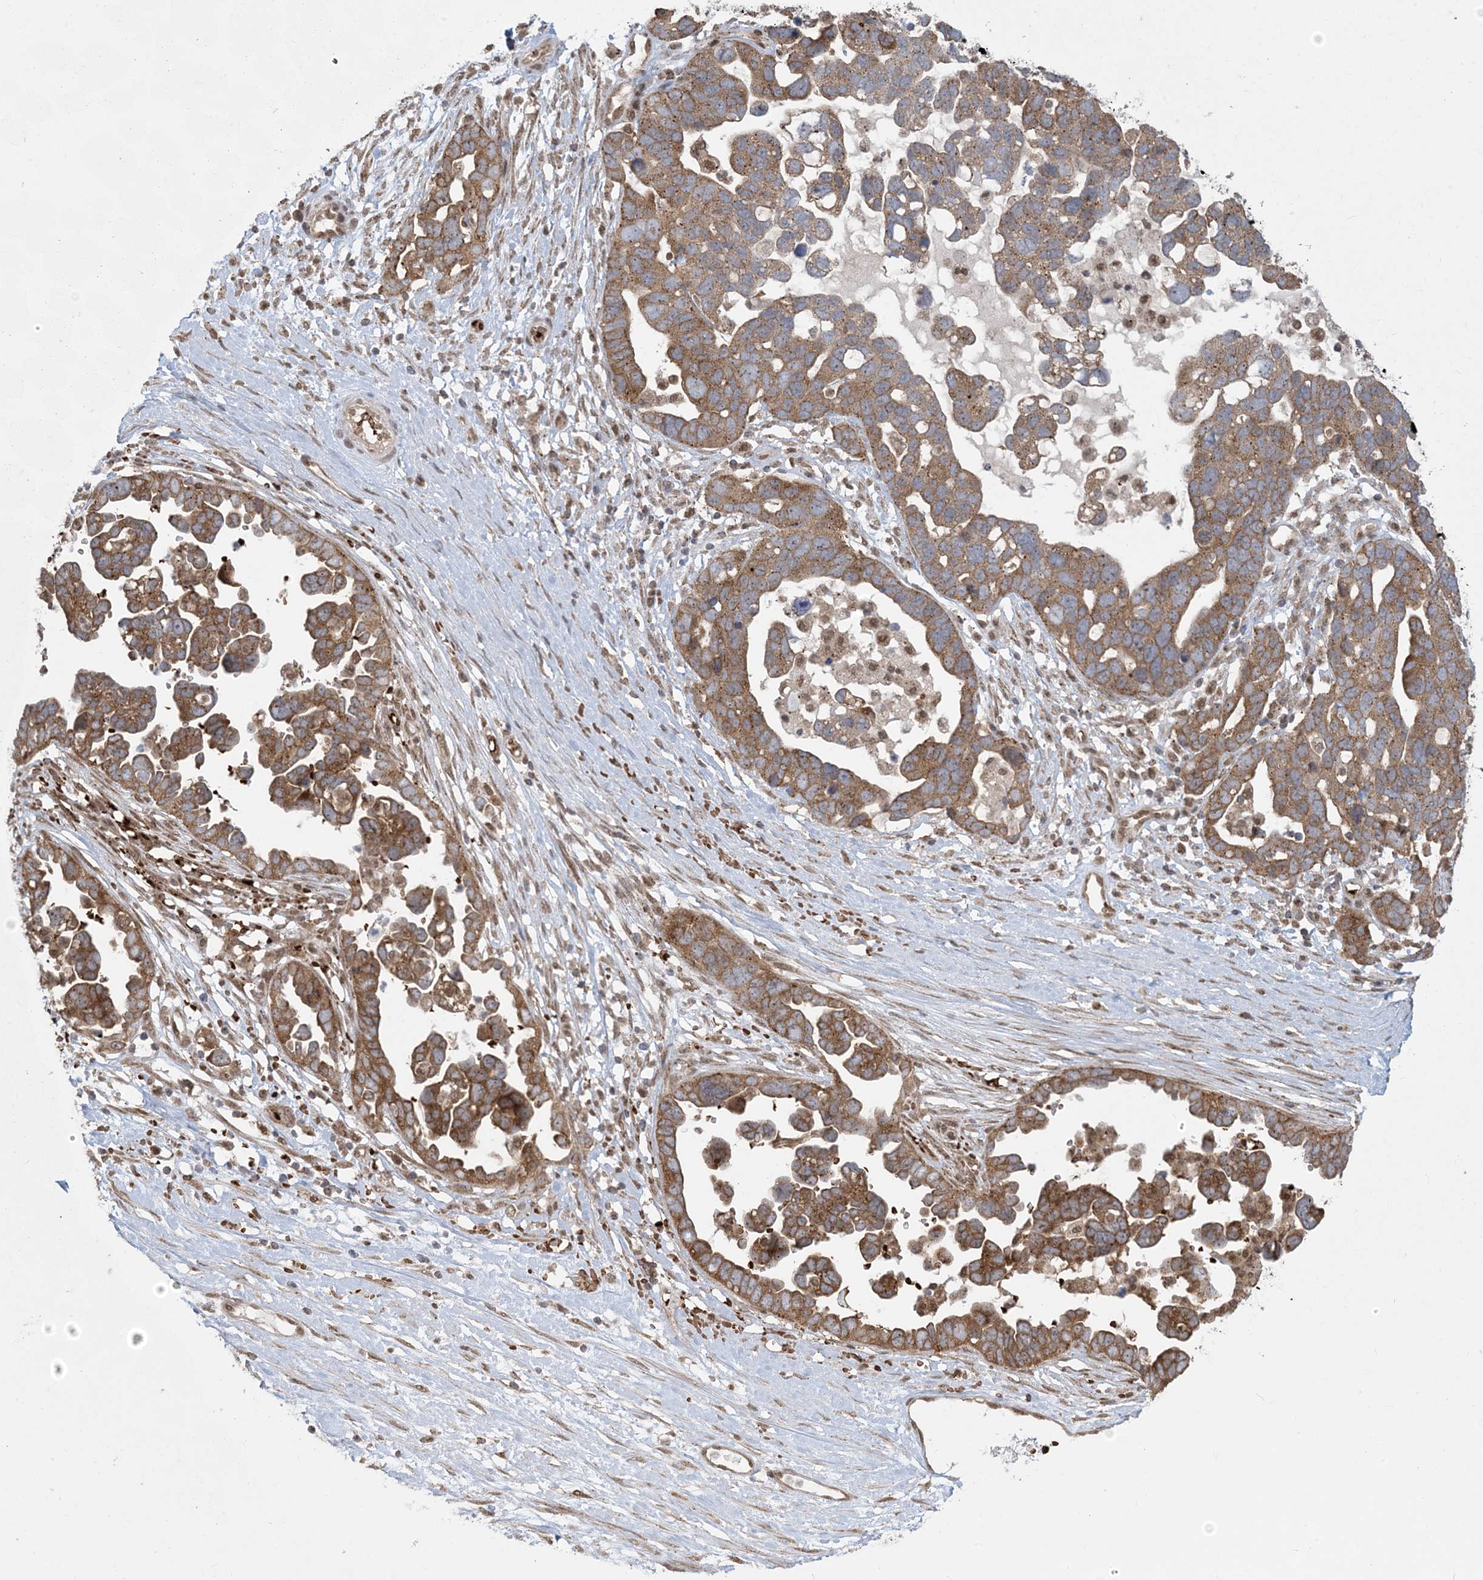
{"staining": {"intensity": "moderate", "quantity": ">75%", "location": "cytoplasmic/membranous"}, "tissue": "ovarian cancer", "cell_type": "Tumor cells", "image_type": "cancer", "snomed": [{"axis": "morphology", "description": "Cystadenocarcinoma, serous, NOS"}, {"axis": "topography", "description": "Ovary"}], "caption": "About >75% of tumor cells in human ovarian cancer show moderate cytoplasmic/membranous protein positivity as visualized by brown immunohistochemical staining.", "gene": "ABCF3", "patient": {"sex": "female", "age": 54}}